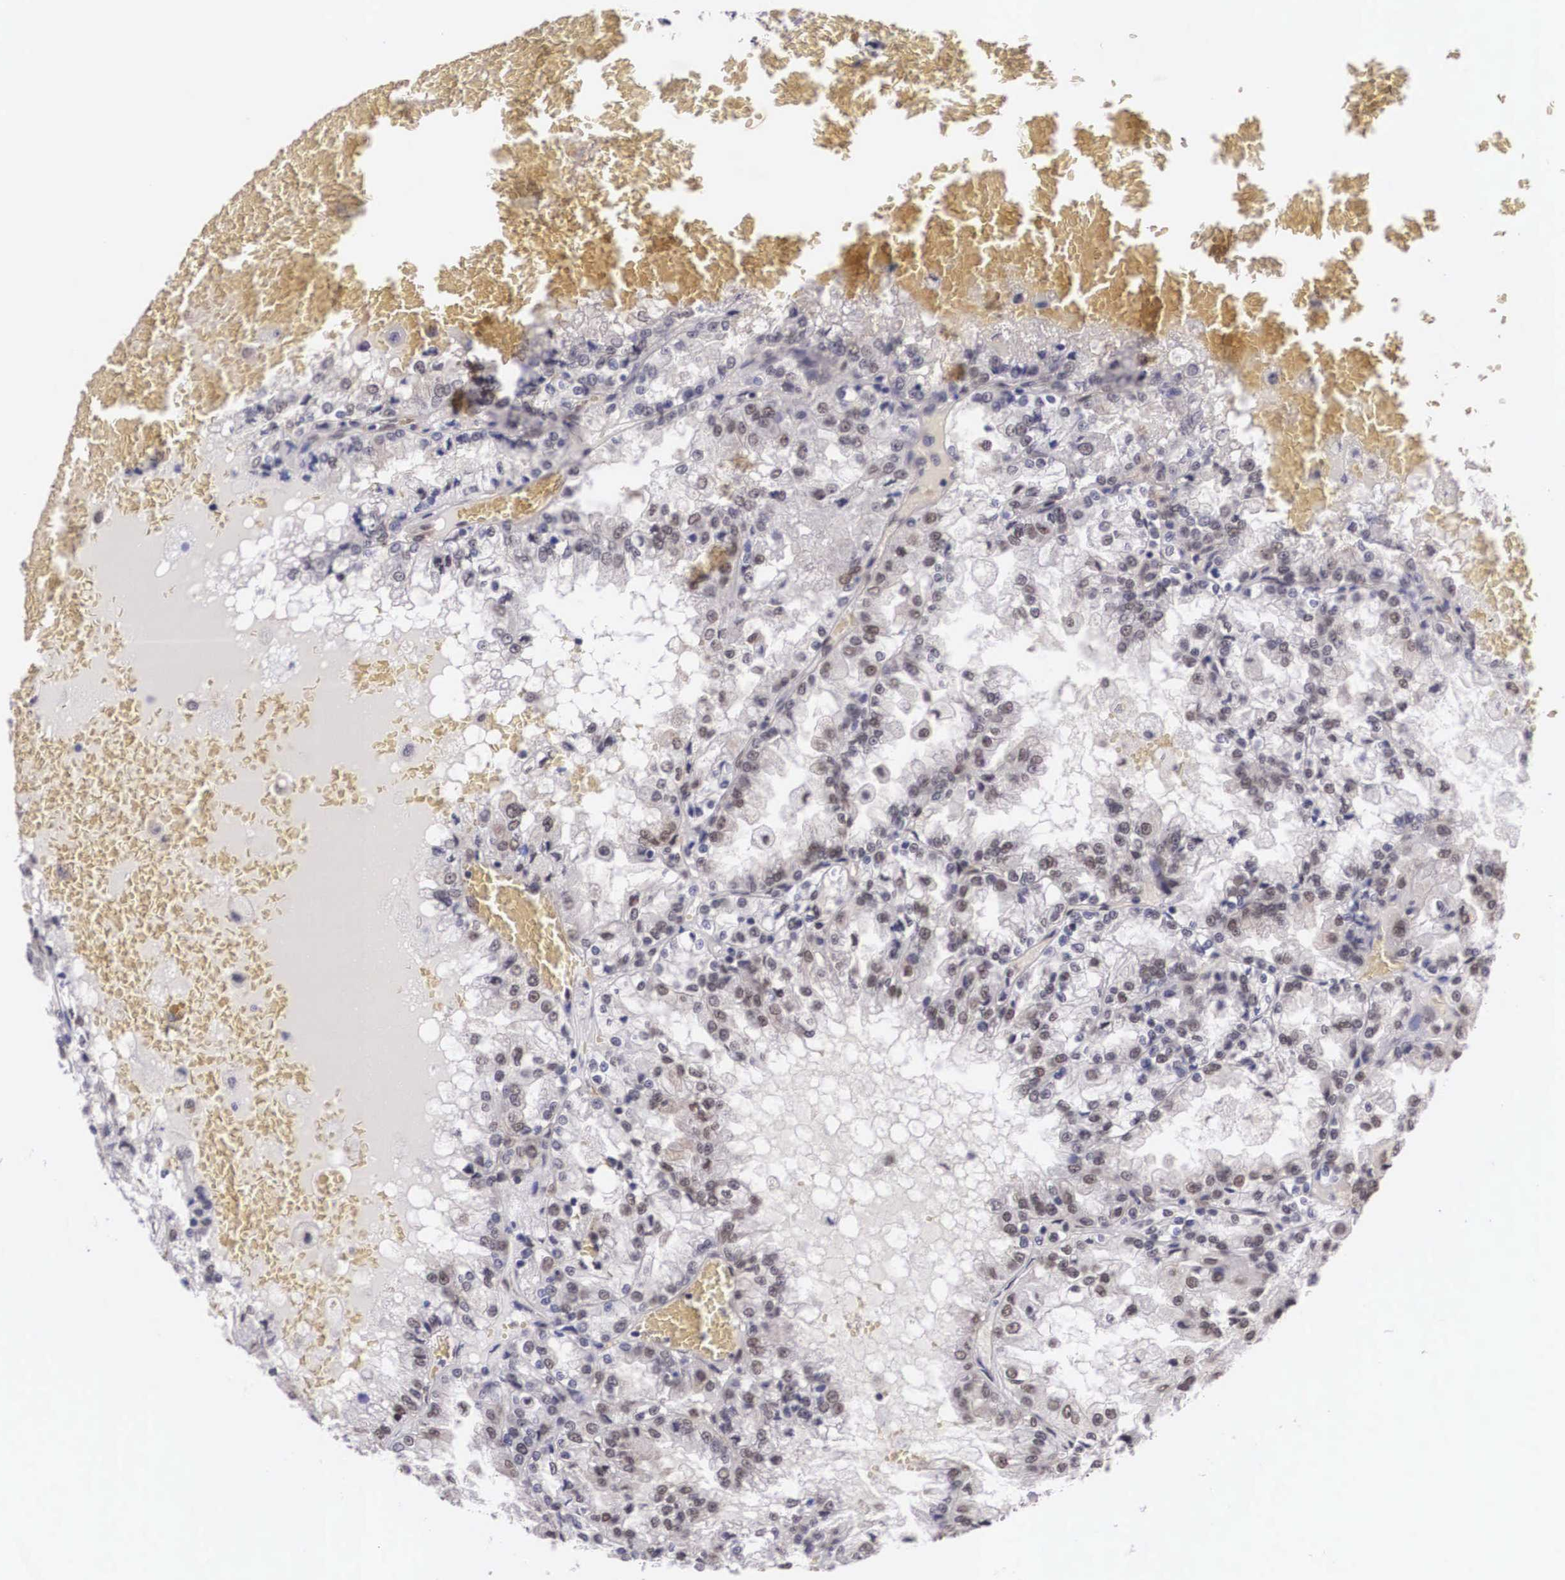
{"staining": {"intensity": "weak", "quantity": "25%-75%", "location": "nuclear"}, "tissue": "renal cancer", "cell_type": "Tumor cells", "image_type": "cancer", "snomed": [{"axis": "morphology", "description": "Adenocarcinoma, NOS"}, {"axis": "topography", "description": "Kidney"}], "caption": "Immunohistochemistry of renal cancer (adenocarcinoma) demonstrates low levels of weak nuclear staining in approximately 25%-75% of tumor cells.", "gene": "OTX2", "patient": {"sex": "female", "age": 56}}